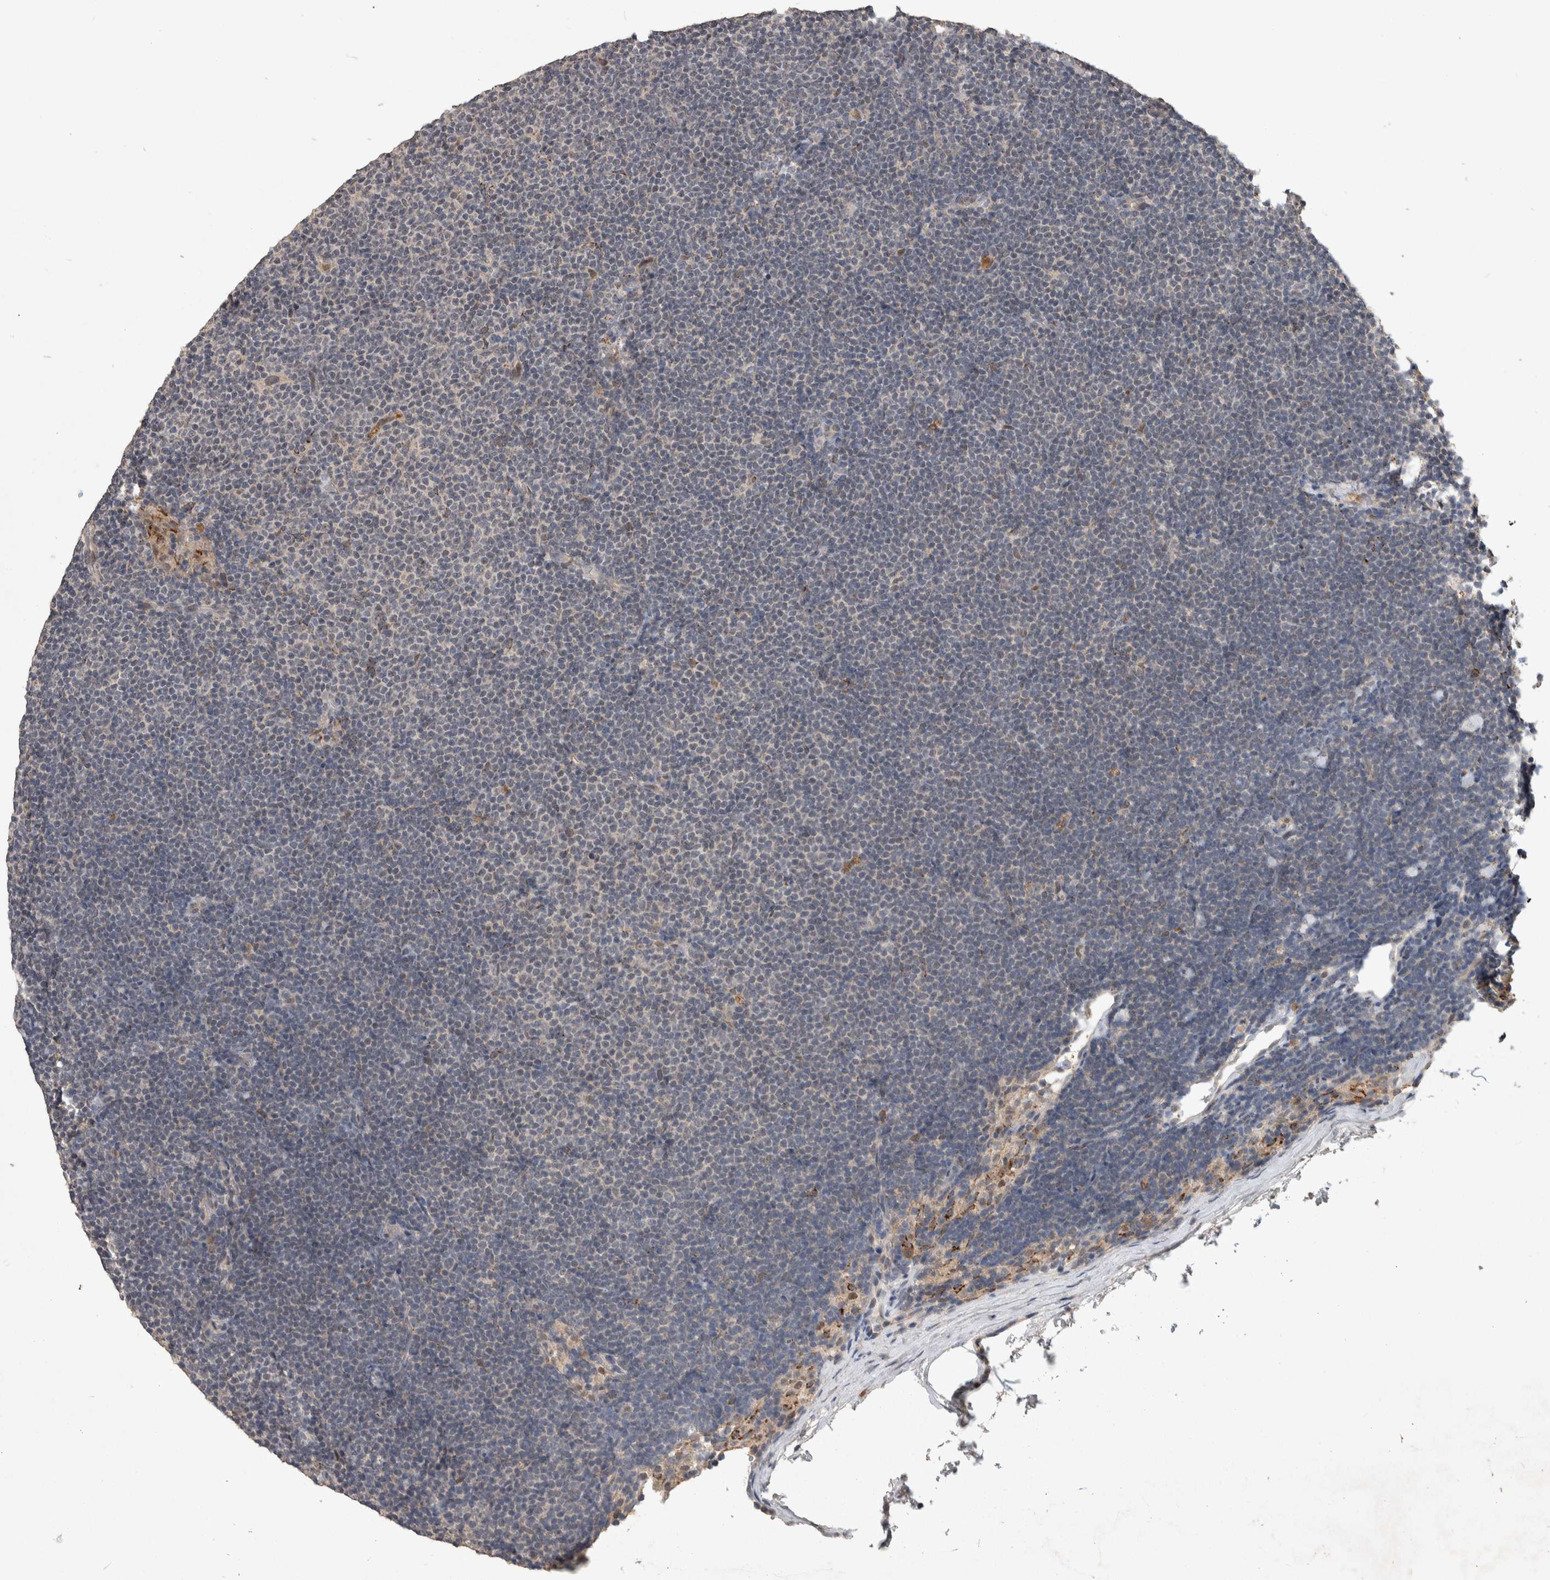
{"staining": {"intensity": "negative", "quantity": "none", "location": "none"}, "tissue": "lymphoma", "cell_type": "Tumor cells", "image_type": "cancer", "snomed": [{"axis": "morphology", "description": "Malignant lymphoma, non-Hodgkin's type, Low grade"}, {"axis": "topography", "description": "Lymph node"}], "caption": "Immunohistochemical staining of human lymphoma exhibits no significant positivity in tumor cells.", "gene": "CHRM3", "patient": {"sex": "female", "age": 53}}